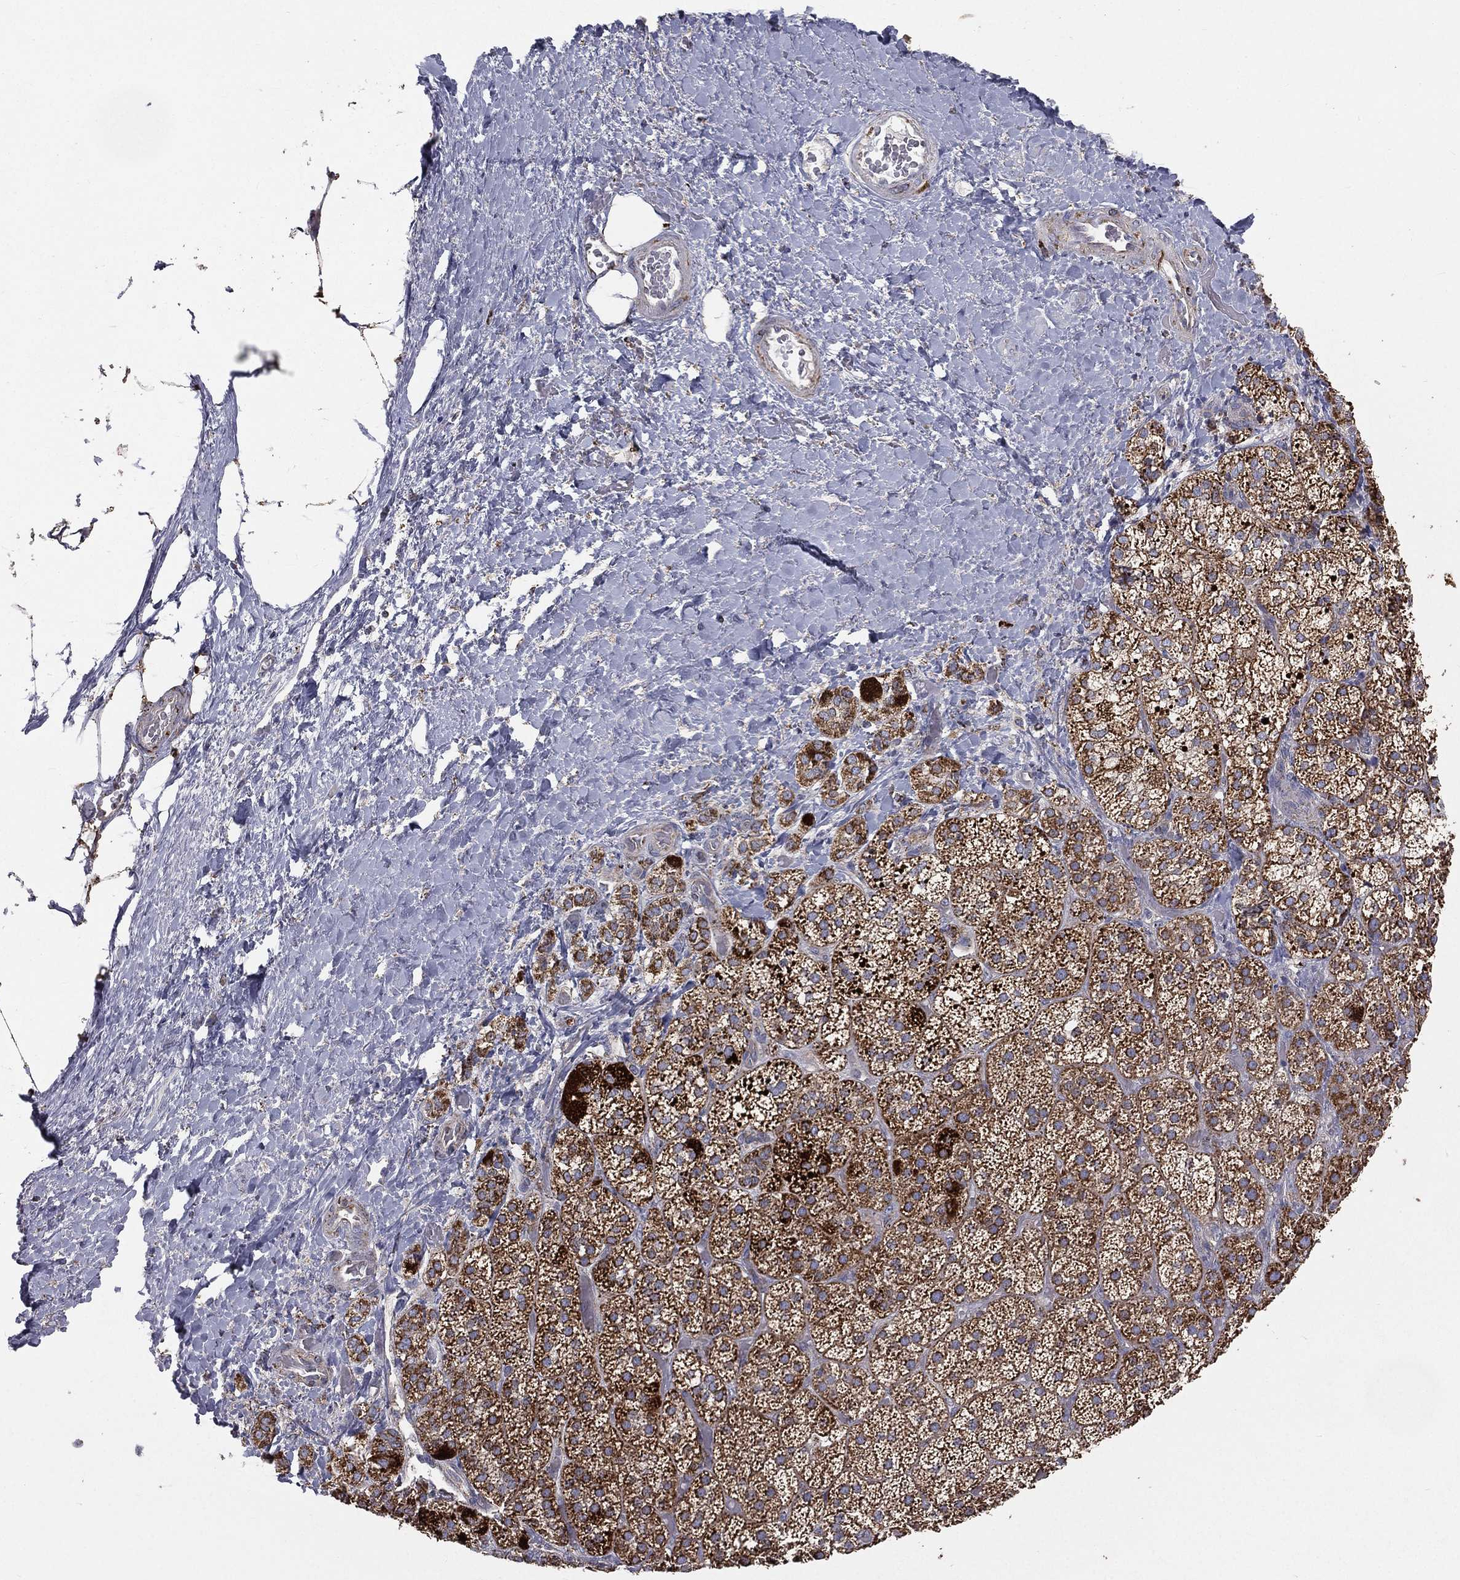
{"staining": {"intensity": "strong", "quantity": ">75%", "location": "cytoplasmic/membranous"}, "tissue": "adrenal gland", "cell_type": "Glandular cells", "image_type": "normal", "snomed": [{"axis": "morphology", "description": "Normal tissue, NOS"}, {"axis": "topography", "description": "Adrenal gland"}], "caption": "IHC of normal adrenal gland displays high levels of strong cytoplasmic/membranous staining in approximately >75% of glandular cells. (Stains: DAB (3,3'-diaminobenzidine) in brown, nuclei in blue, Microscopy: brightfield microscopy at high magnification).", "gene": "HADH", "patient": {"sex": "male", "age": 57}}